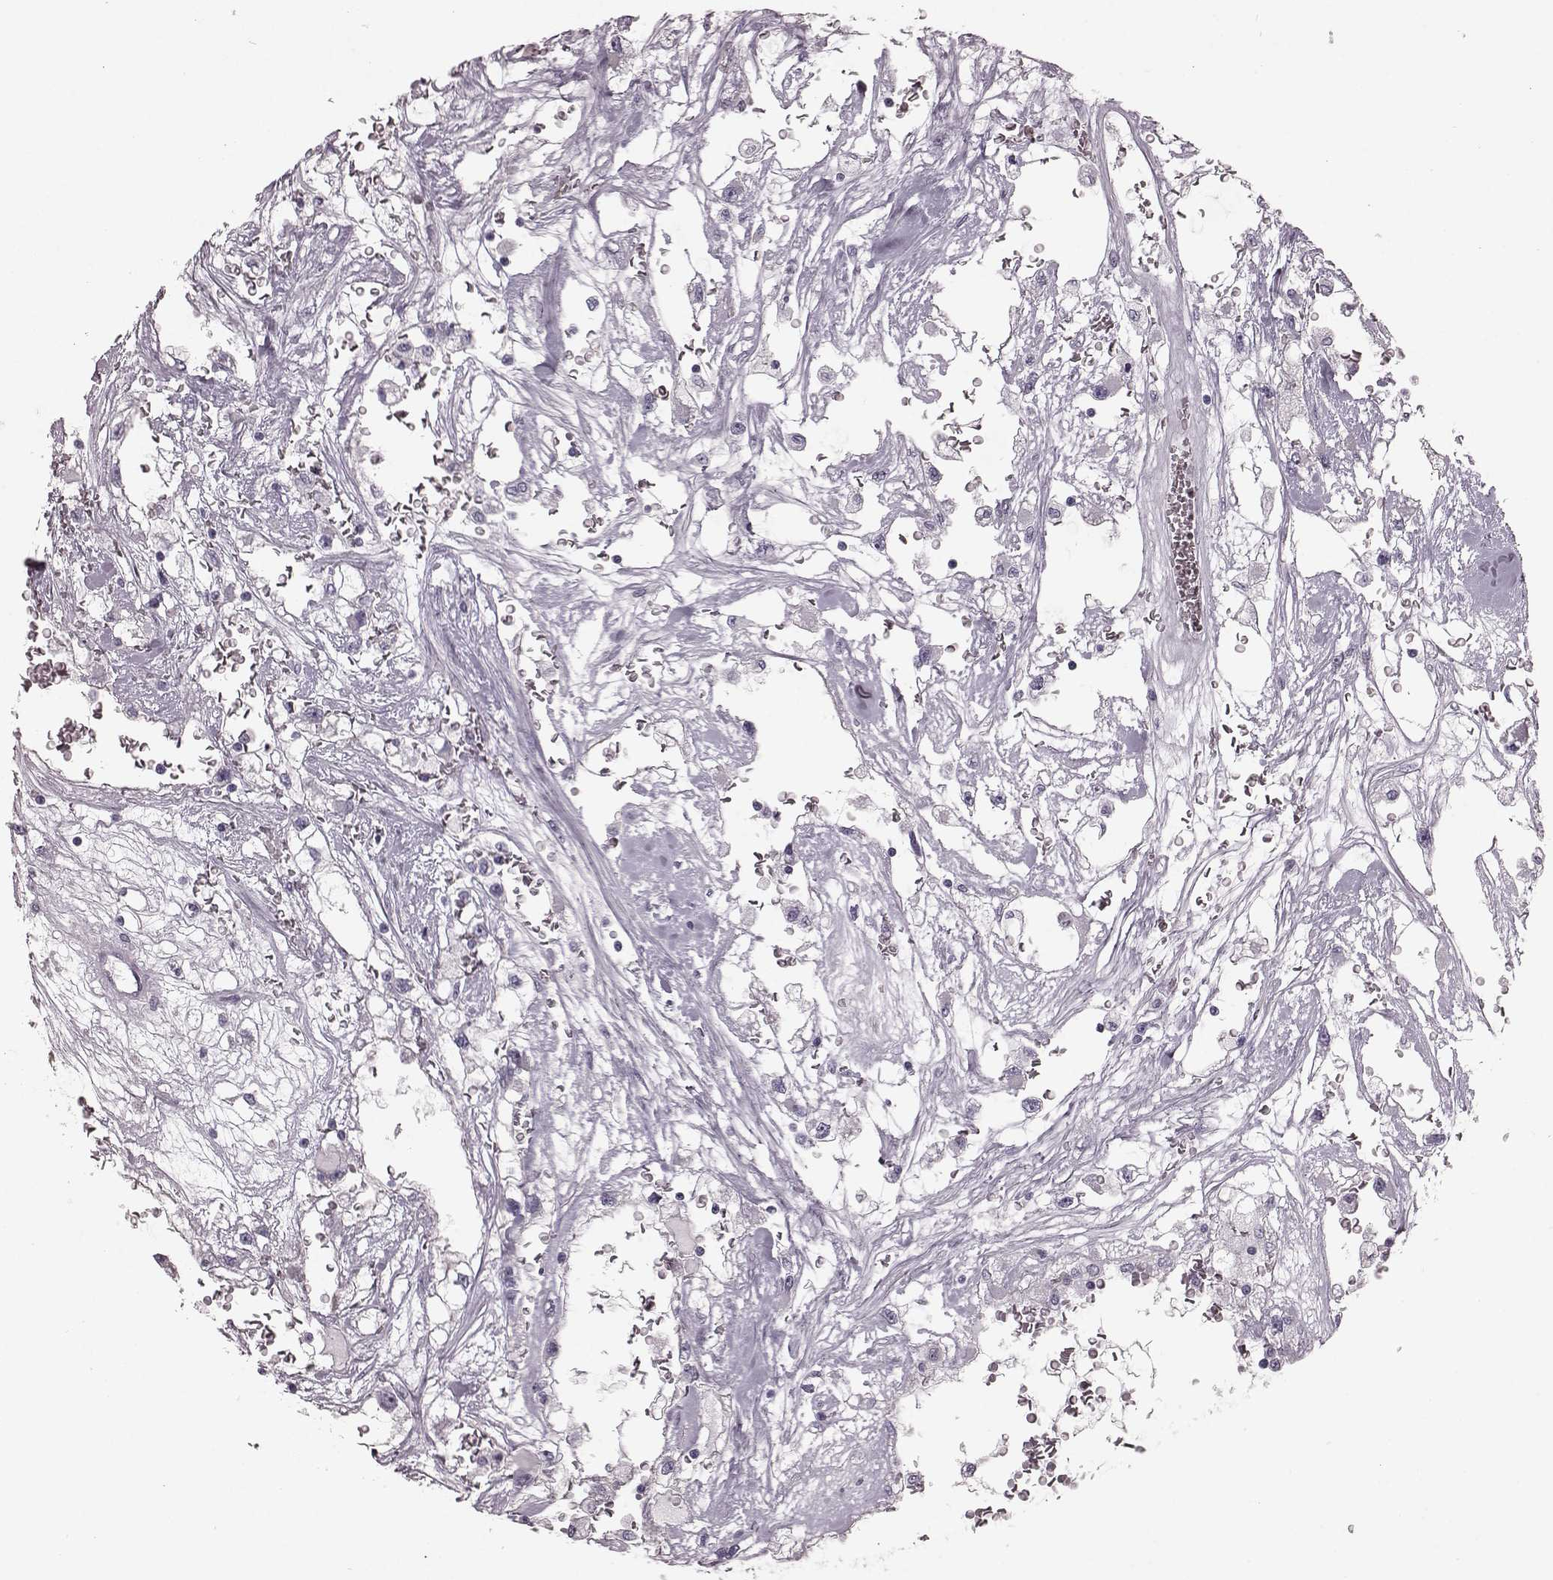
{"staining": {"intensity": "negative", "quantity": "none", "location": "none"}, "tissue": "renal cancer", "cell_type": "Tumor cells", "image_type": "cancer", "snomed": [{"axis": "morphology", "description": "Adenocarcinoma, NOS"}, {"axis": "topography", "description": "Kidney"}], "caption": "IHC image of adenocarcinoma (renal) stained for a protein (brown), which shows no staining in tumor cells.", "gene": "CRYBA2", "patient": {"sex": "male", "age": 59}}